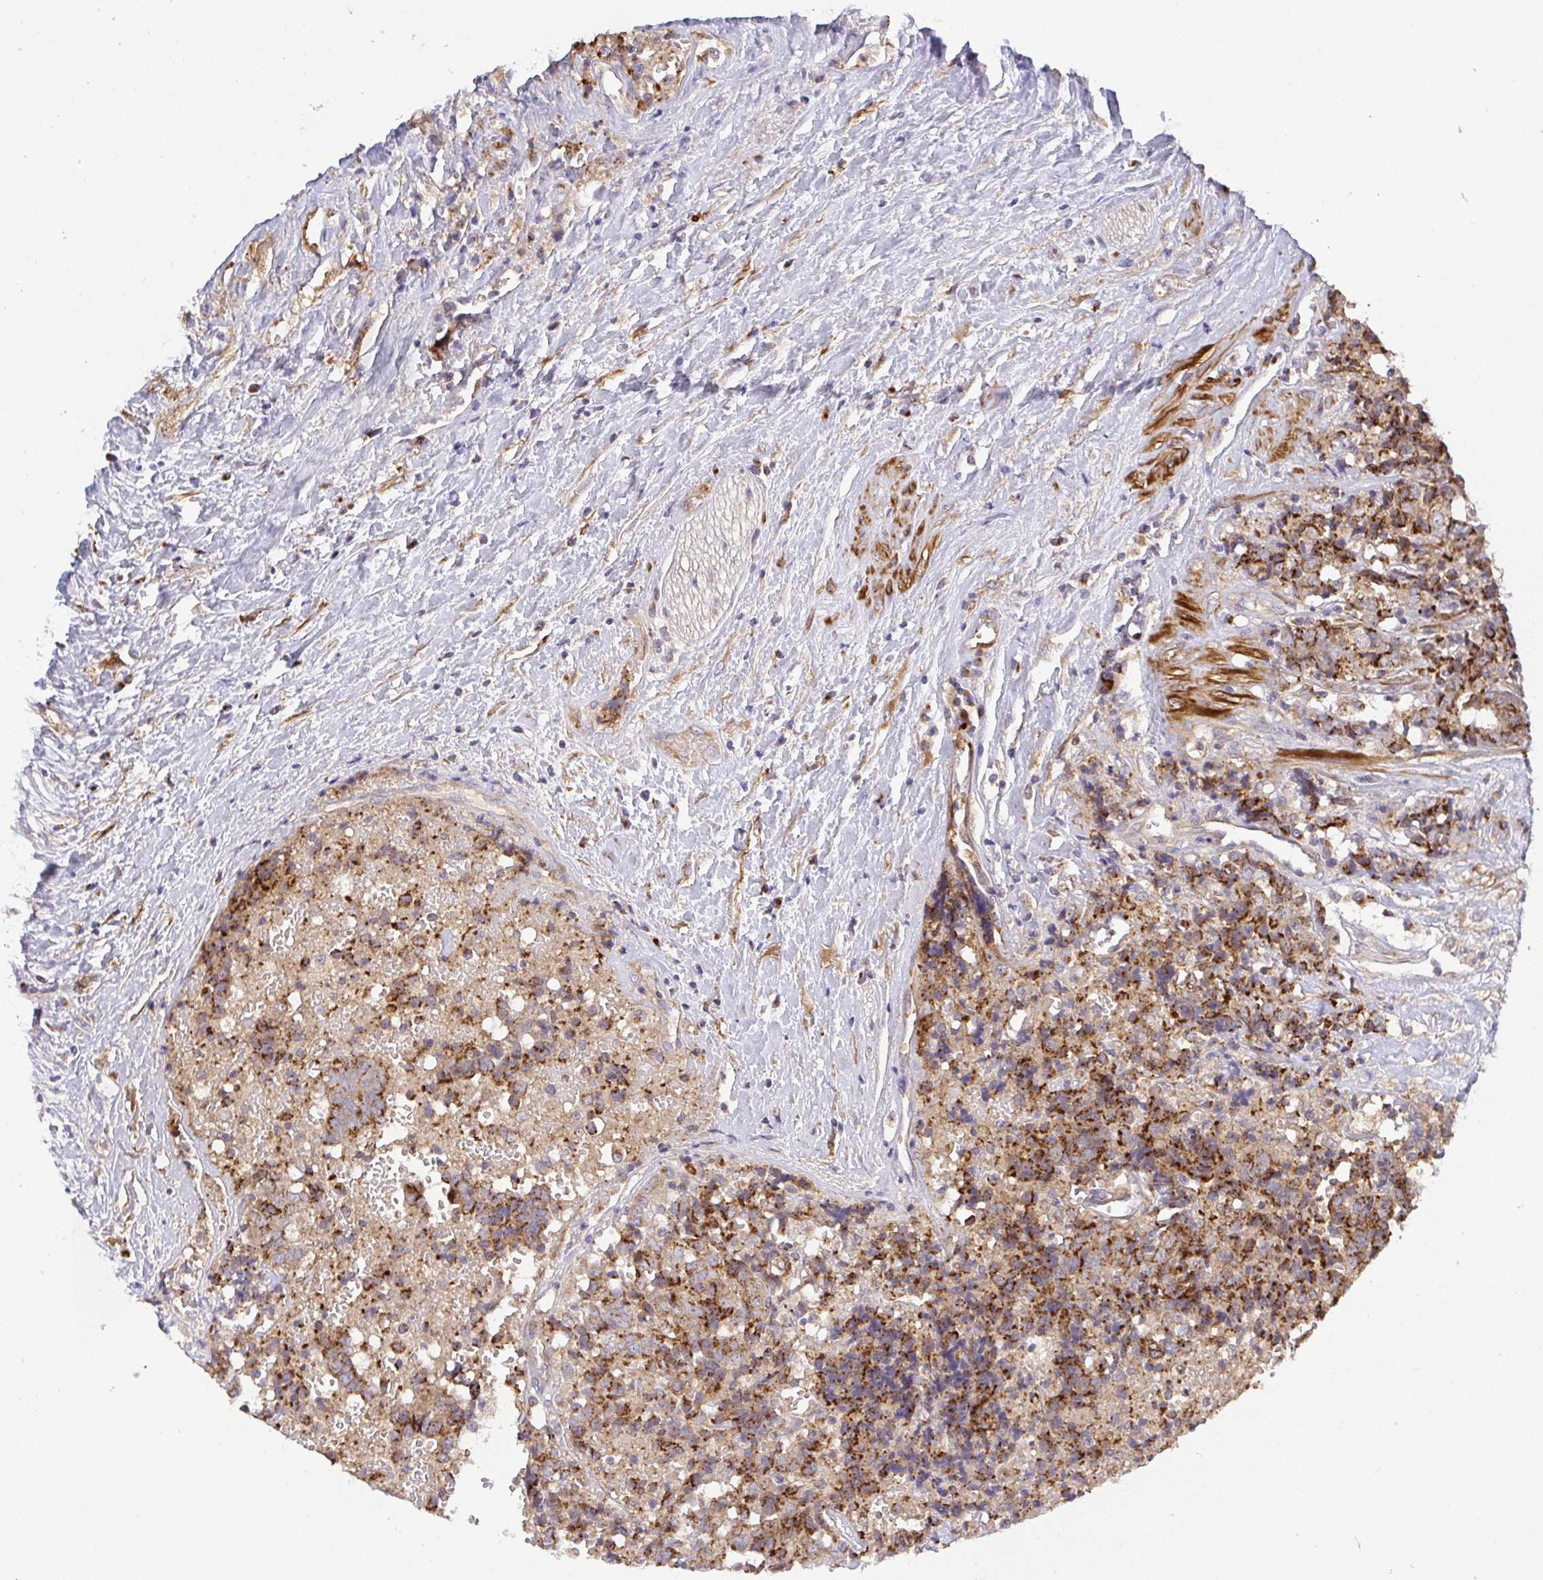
{"staining": {"intensity": "strong", "quantity": ">75%", "location": "cytoplasmic/membranous"}, "tissue": "prostate cancer", "cell_type": "Tumor cells", "image_type": "cancer", "snomed": [{"axis": "morphology", "description": "Adenocarcinoma, High grade"}, {"axis": "topography", "description": "Prostate and seminal vesicle, NOS"}], "caption": "A brown stain labels strong cytoplasmic/membranous expression of a protein in human prostate adenocarcinoma (high-grade) tumor cells.", "gene": "TM9SF4", "patient": {"sex": "male", "age": 60}}